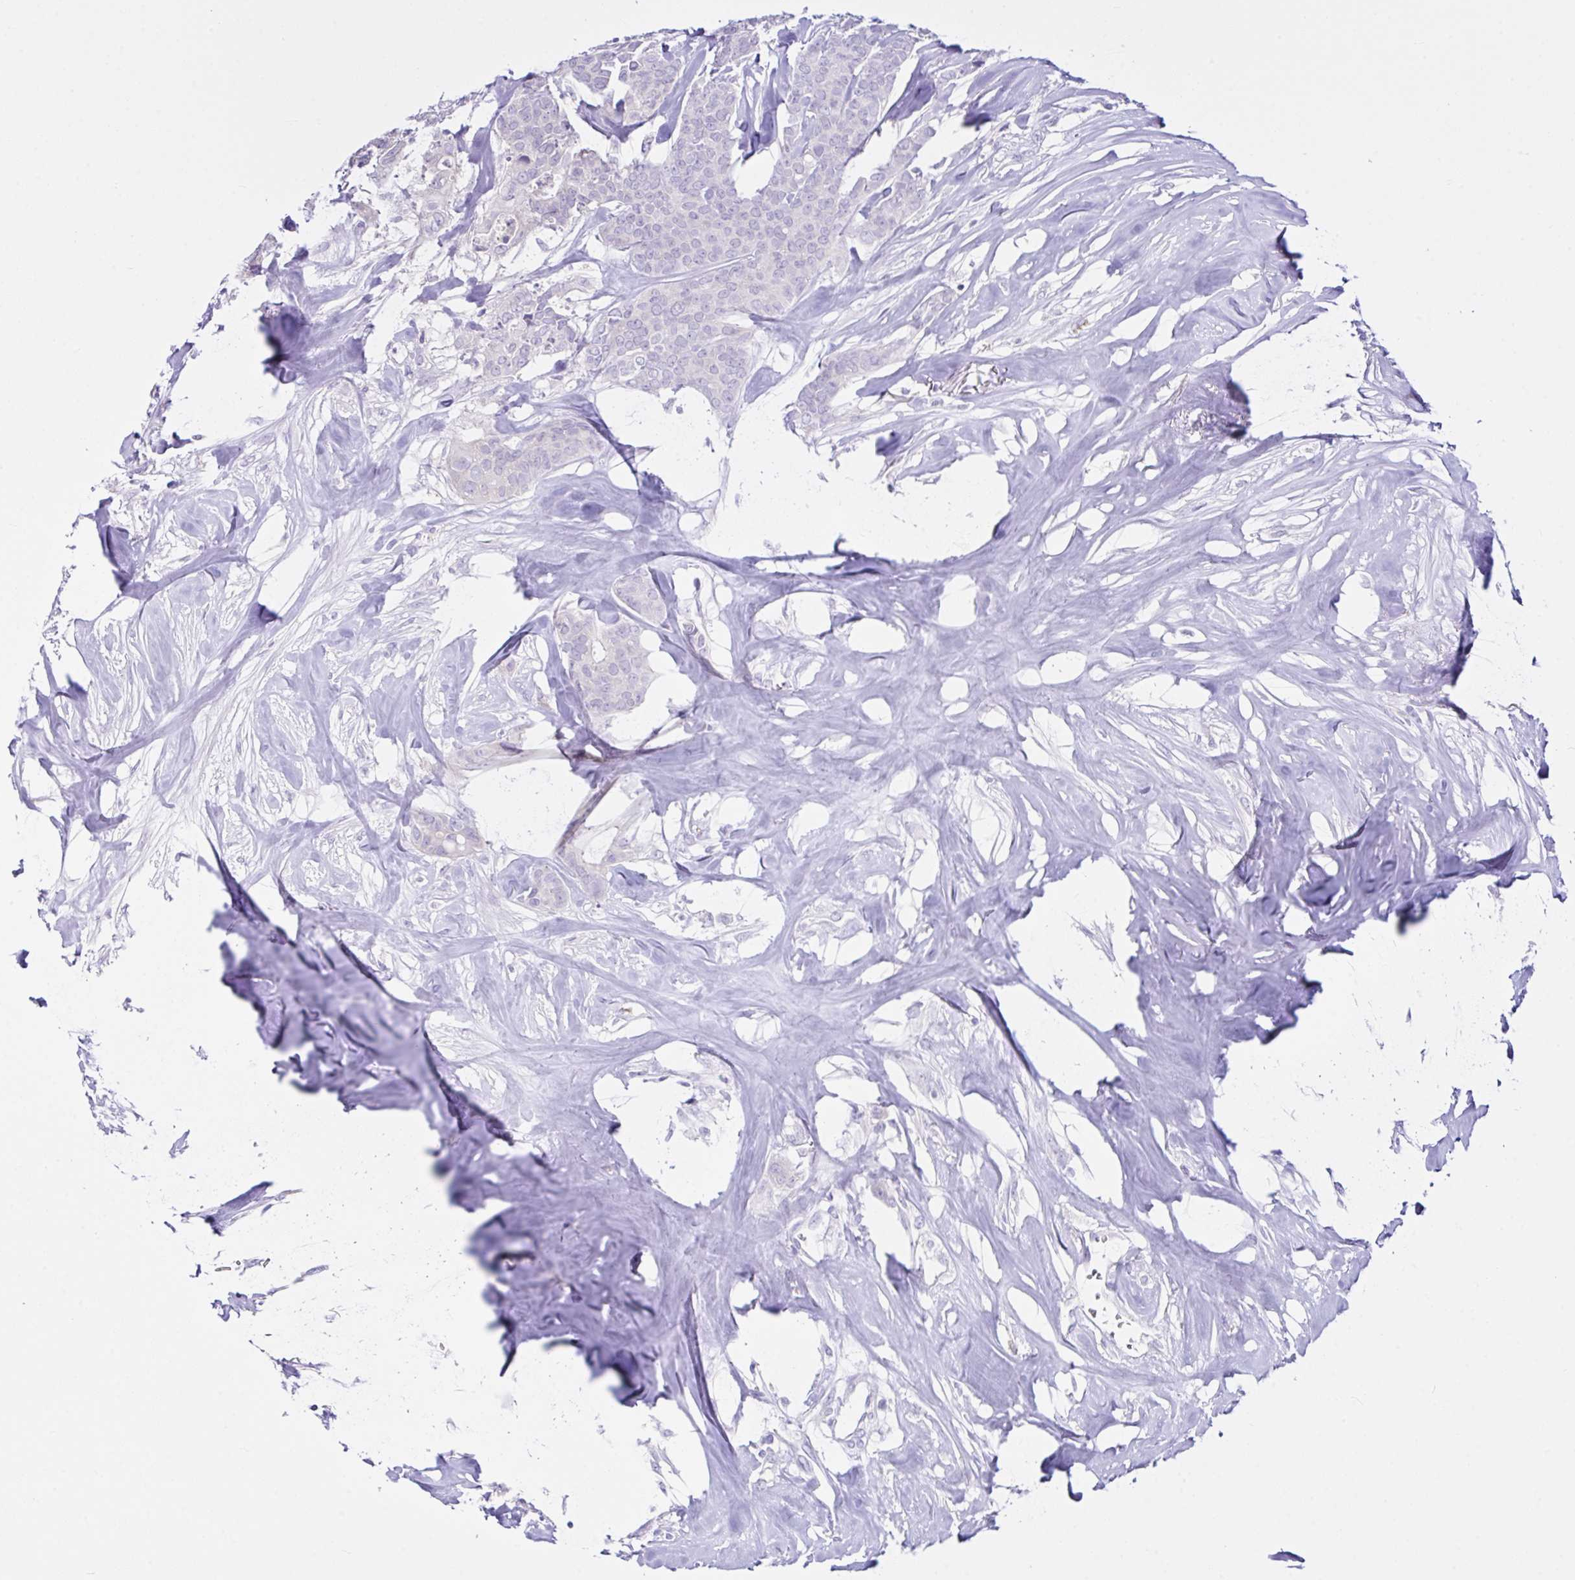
{"staining": {"intensity": "negative", "quantity": "none", "location": "none"}, "tissue": "breast cancer", "cell_type": "Tumor cells", "image_type": "cancer", "snomed": [{"axis": "morphology", "description": "Duct carcinoma"}, {"axis": "topography", "description": "Breast"}], "caption": "The immunohistochemistry (IHC) histopathology image has no significant staining in tumor cells of breast invasive ductal carcinoma tissue.", "gene": "D2HGDH", "patient": {"sex": "female", "age": 84}}